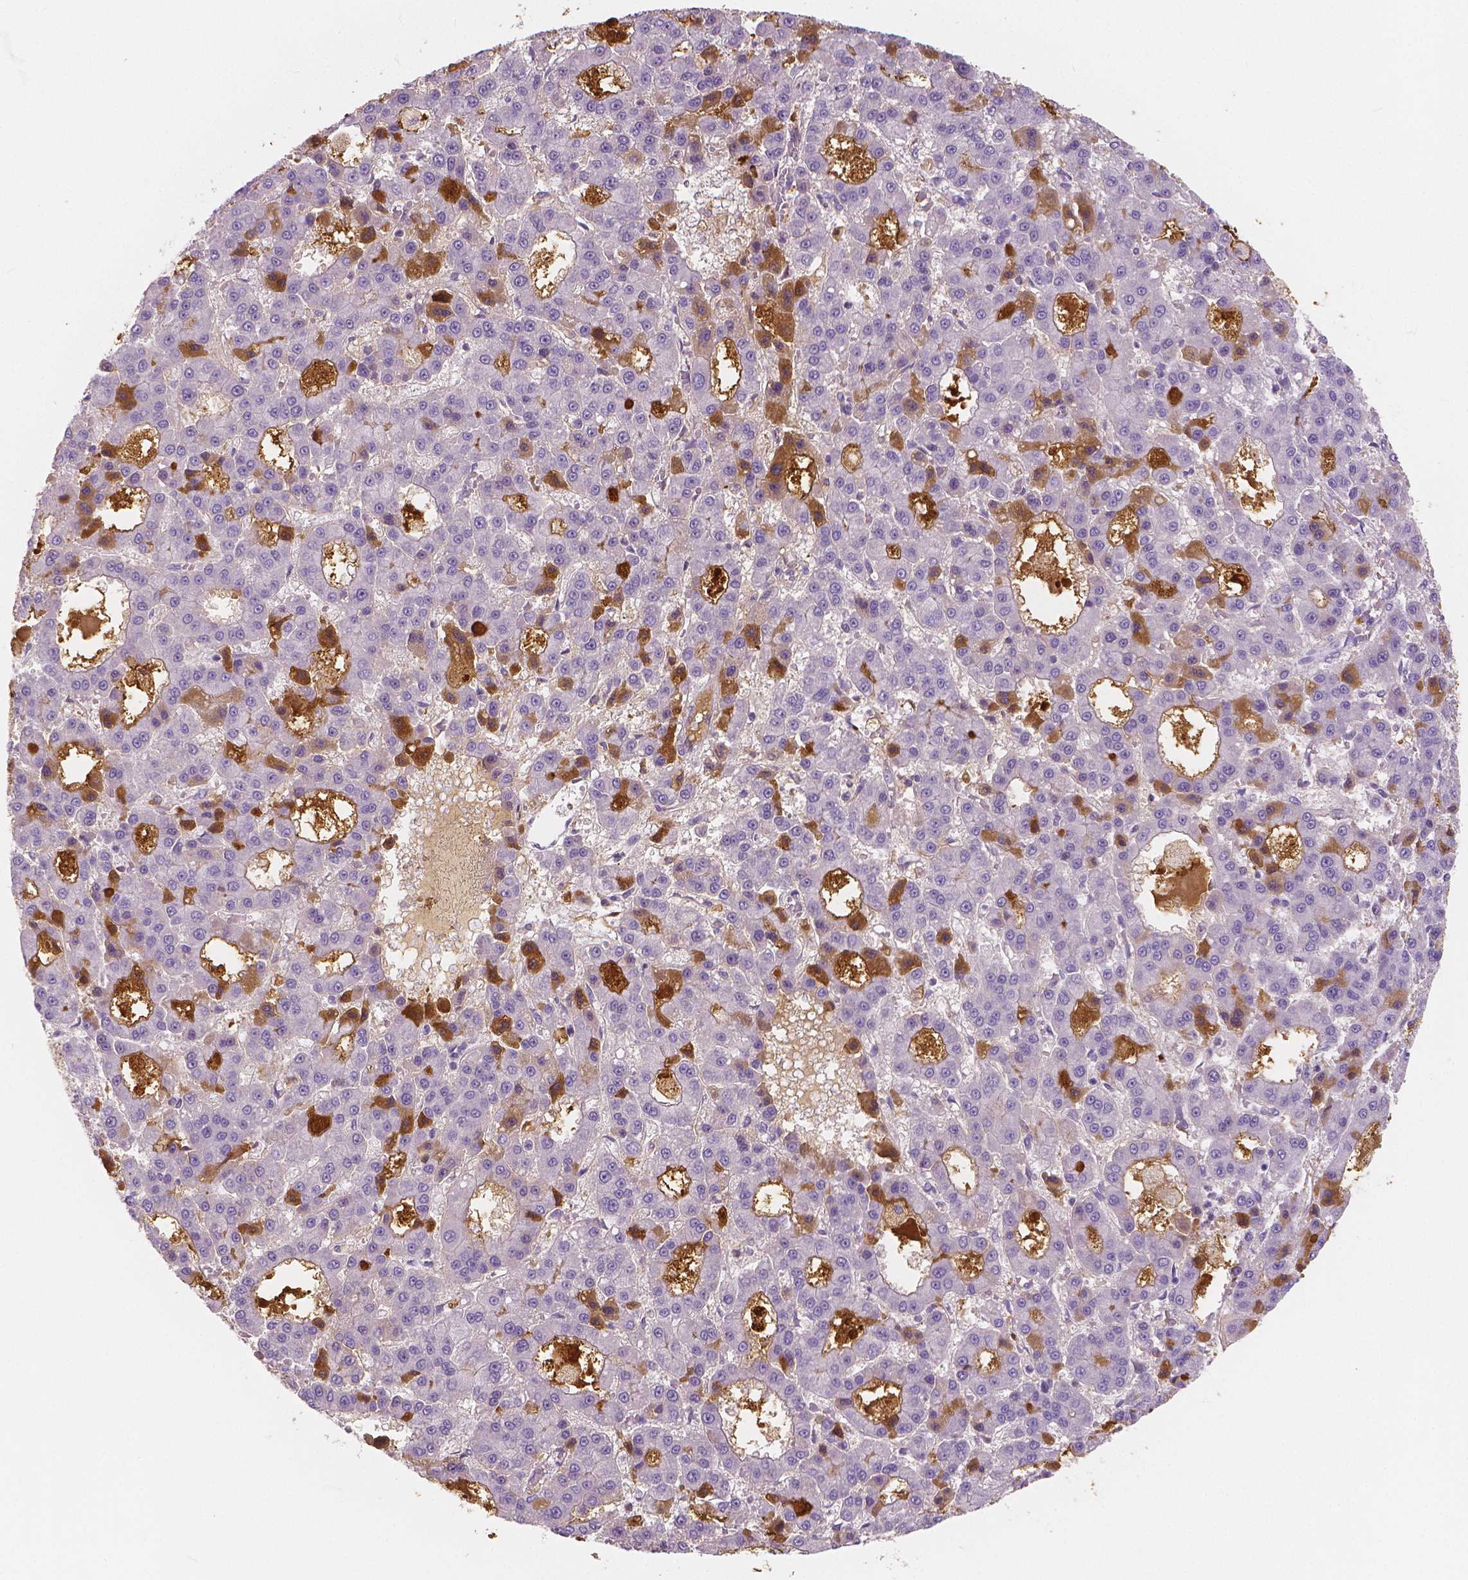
{"staining": {"intensity": "negative", "quantity": "none", "location": "none"}, "tissue": "liver cancer", "cell_type": "Tumor cells", "image_type": "cancer", "snomed": [{"axis": "morphology", "description": "Carcinoma, Hepatocellular, NOS"}, {"axis": "topography", "description": "Liver"}], "caption": "IHC of liver cancer (hepatocellular carcinoma) exhibits no positivity in tumor cells.", "gene": "APOA4", "patient": {"sex": "male", "age": 70}}